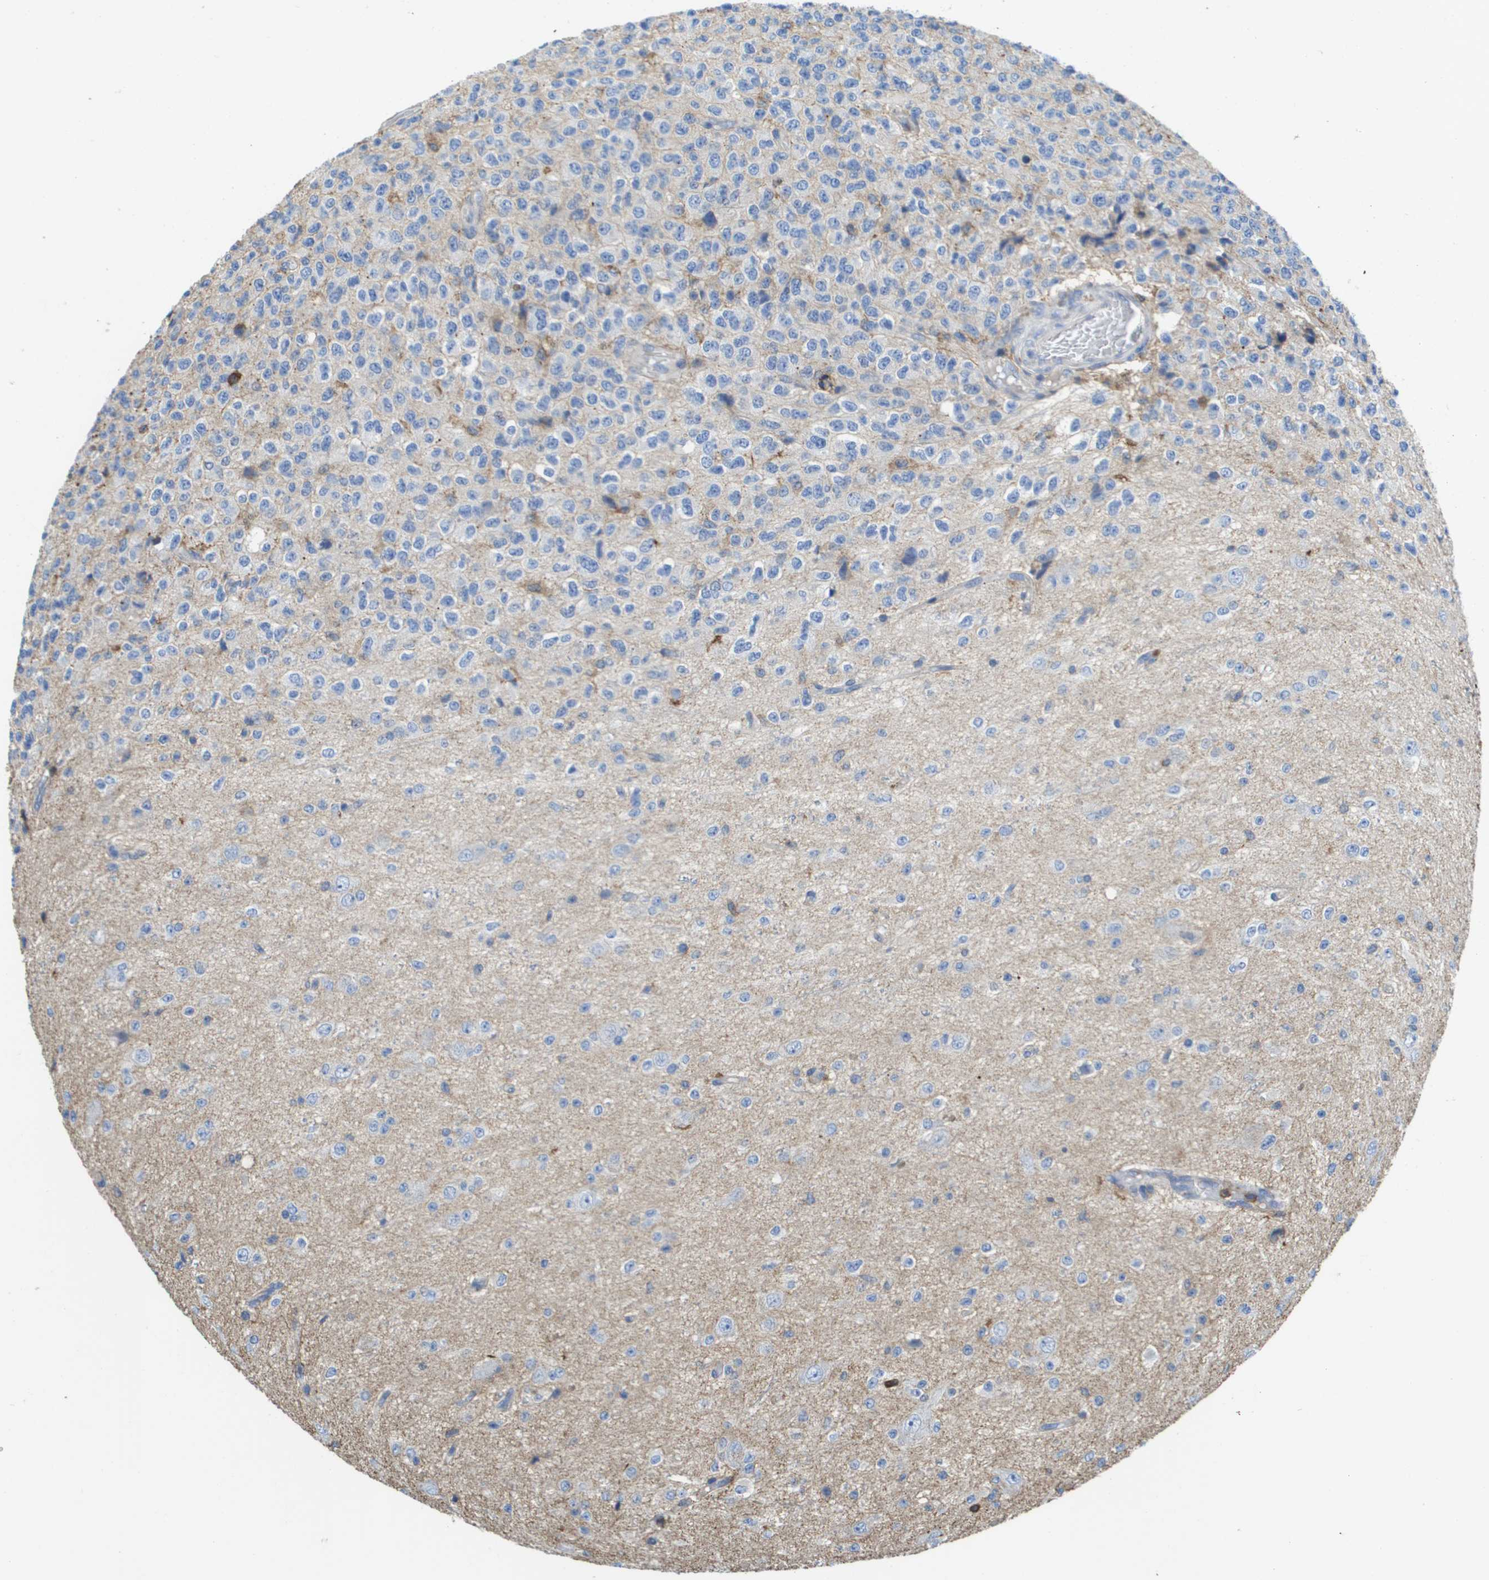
{"staining": {"intensity": "negative", "quantity": "none", "location": "none"}, "tissue": "glioma", "cell_type": "Tumor cells", "image_type": "cancer", "snomed": [{"axis": "morphology", "description": "Glioma, malignant, High grade"}, {"axis": "topography", "description": "pancreas cauda"}], "caption": "Immunohistochemistry photomicrograph of neoplastic tissue: glioma stained with DAB (3,3'-diaminobenzidine) exhibits no significant protein expression in tumor cells. (DAB (3,3'-diaminobenzidine) IHC visualized using brightfield microscopy, high magnification).", "gene": "PASK", "patient": {"sex": "male", "age": 60}}